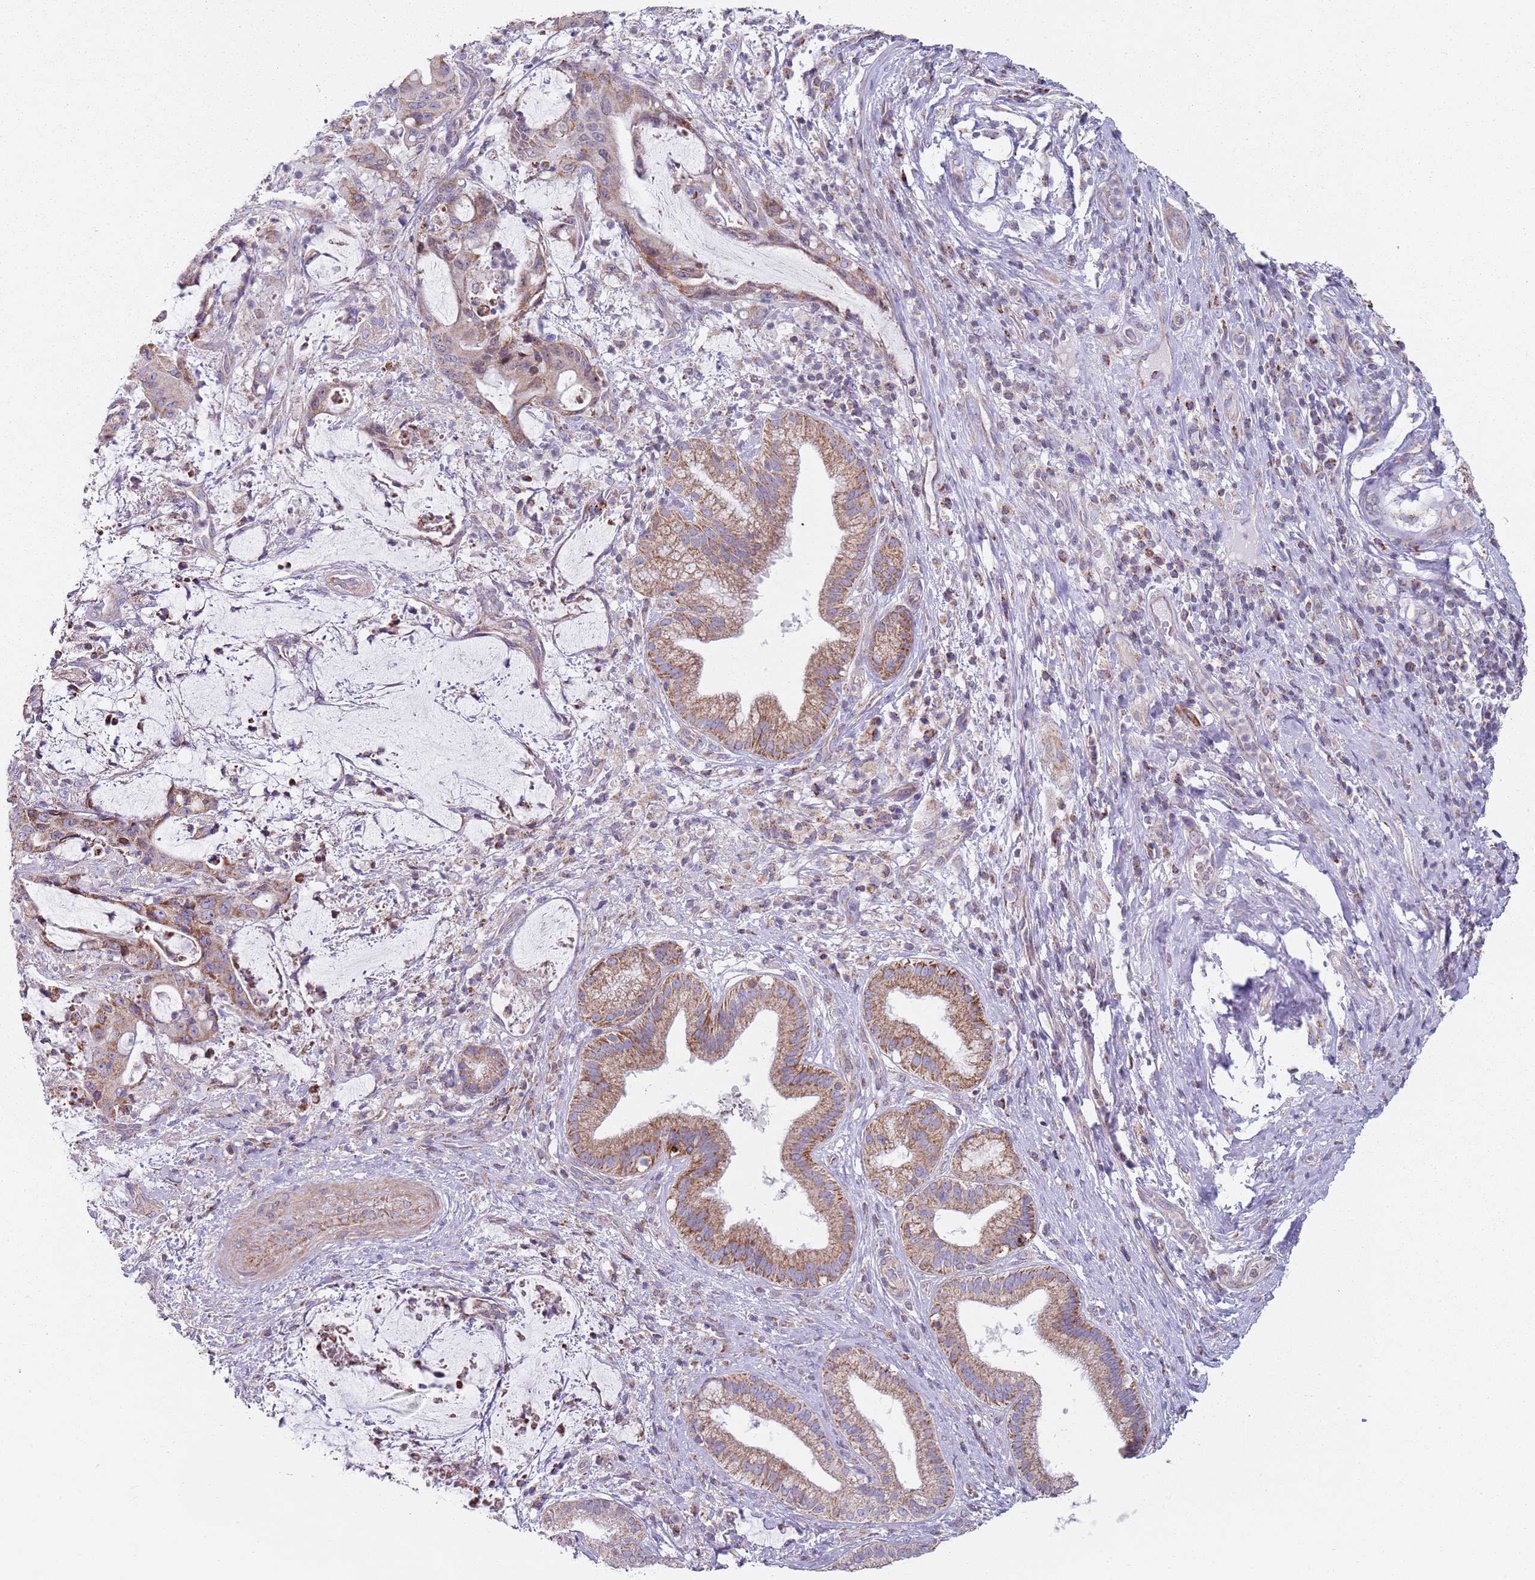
{"staining": {"intensity": "moderate", "quantity": ">75%", "location": "cytoplasmic/membranous"}, "tissue": "liver cancer", "cell_type": "Tumor cells", "image_type": "cancer", "snomed": [{"axis": "morphology", "description": "Normal tissue, NOS"}, {"axis": "morphology", "description": "Cholangiocarcinoma"}, {"axis": "topography", "description": "Liver"}, {"axis": "topography", "description": "Peripheral nerve tissue"}], "caption": "Cholangiocarcinoma (liver) tissue displays moderate cytoplasmic/membranous staining in about >75% of tumor cells", "gene": "GAS8", "patient": {"sex": "female", "age": 73}}